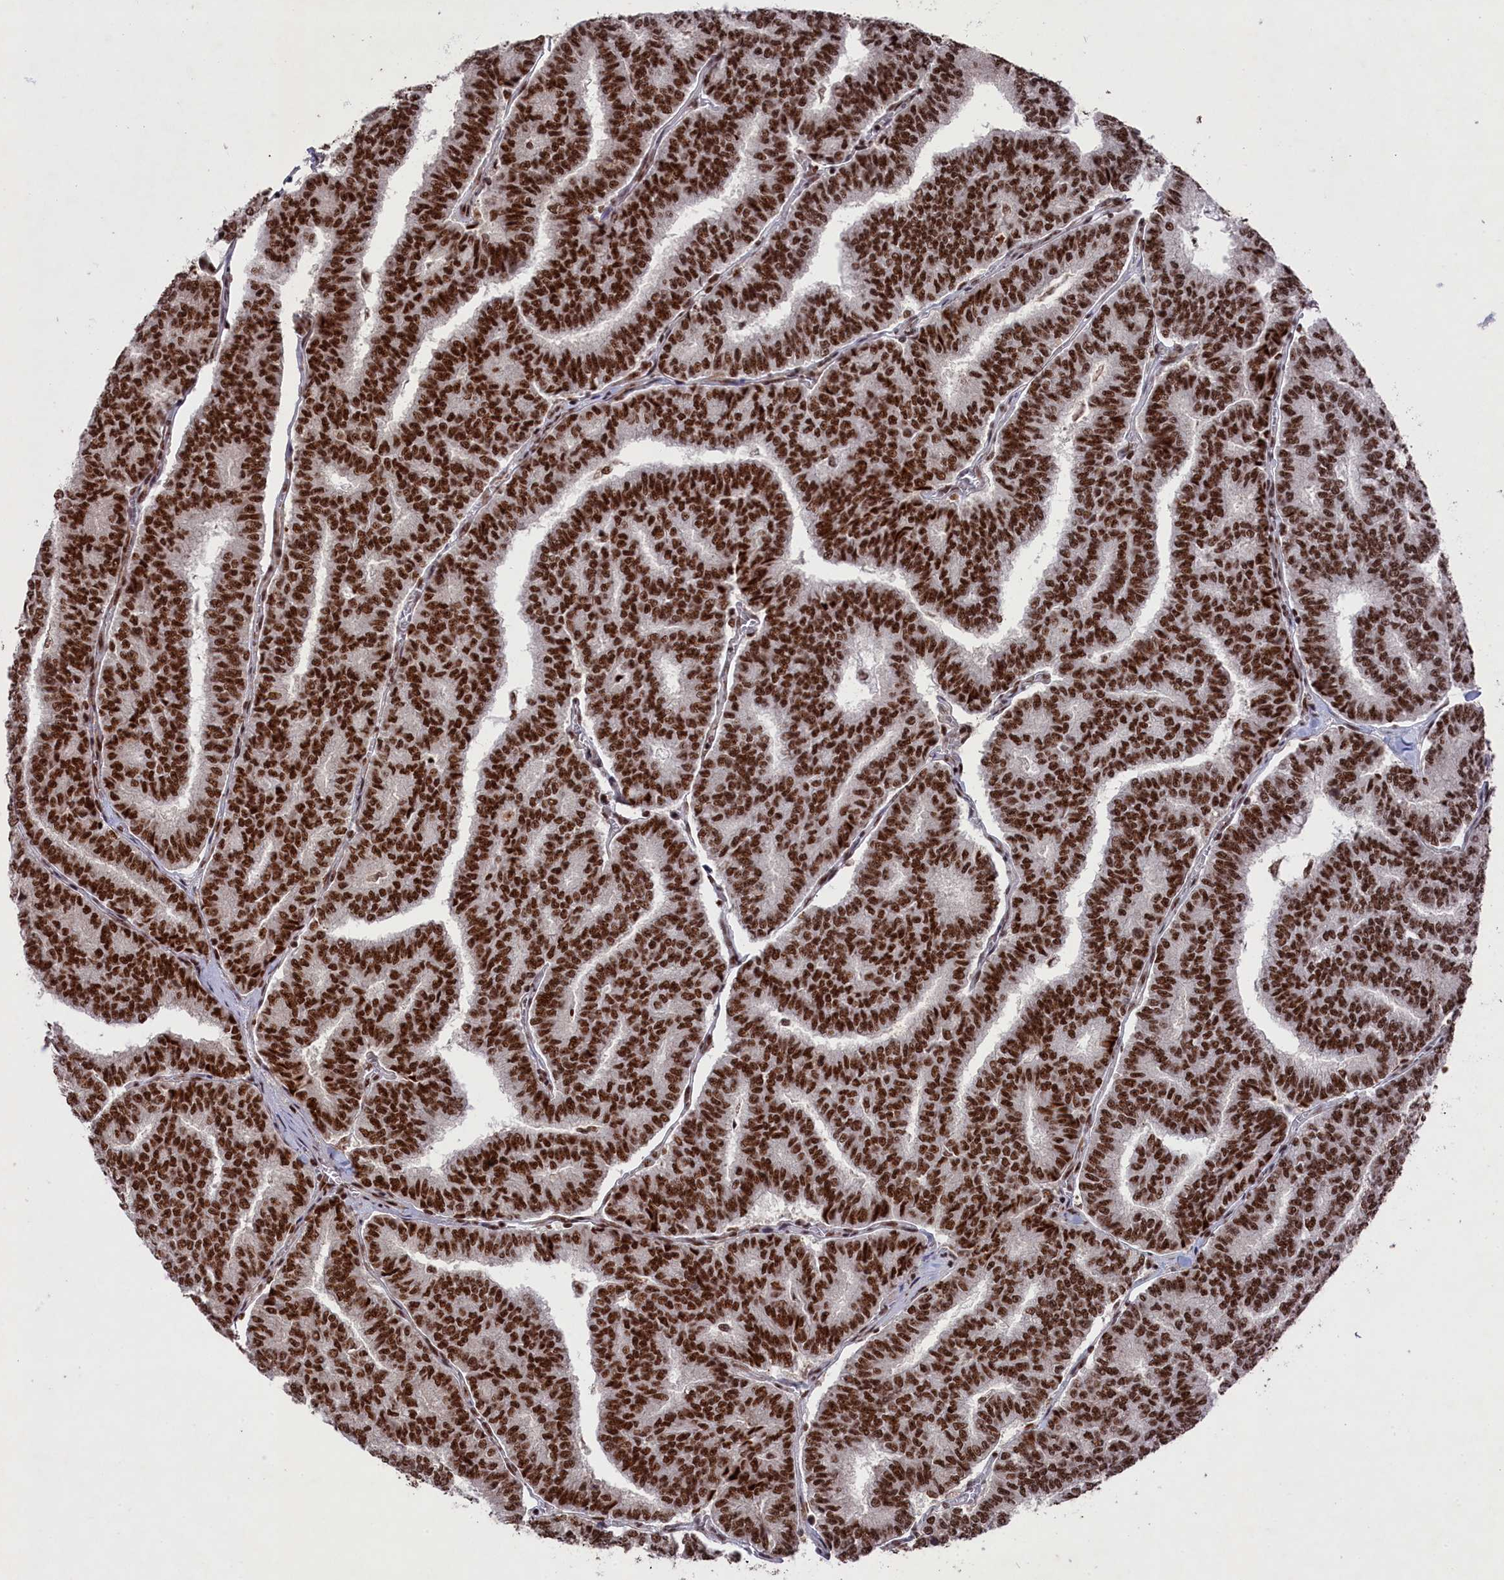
{"staining": {"intensity": "strong", "quantity": ">75%", "location": "nuclear"}, "tissue": "thyroid cancer", "cell_type": "Tumor cells", "image_type": "cancer", "snomed": [{"axis": "morphology", "description": "Papillary adenocarcinoma, NOS"}, {"axis": "topography", "description": "Thyroid gland"}], "caption": "The immunohistochemical stain highlights strong nuclear positivity in tumor cells of thyroid cancer tissue.", "gene": "PRPF31", "patient": {"sex": "female", "age": 35}}